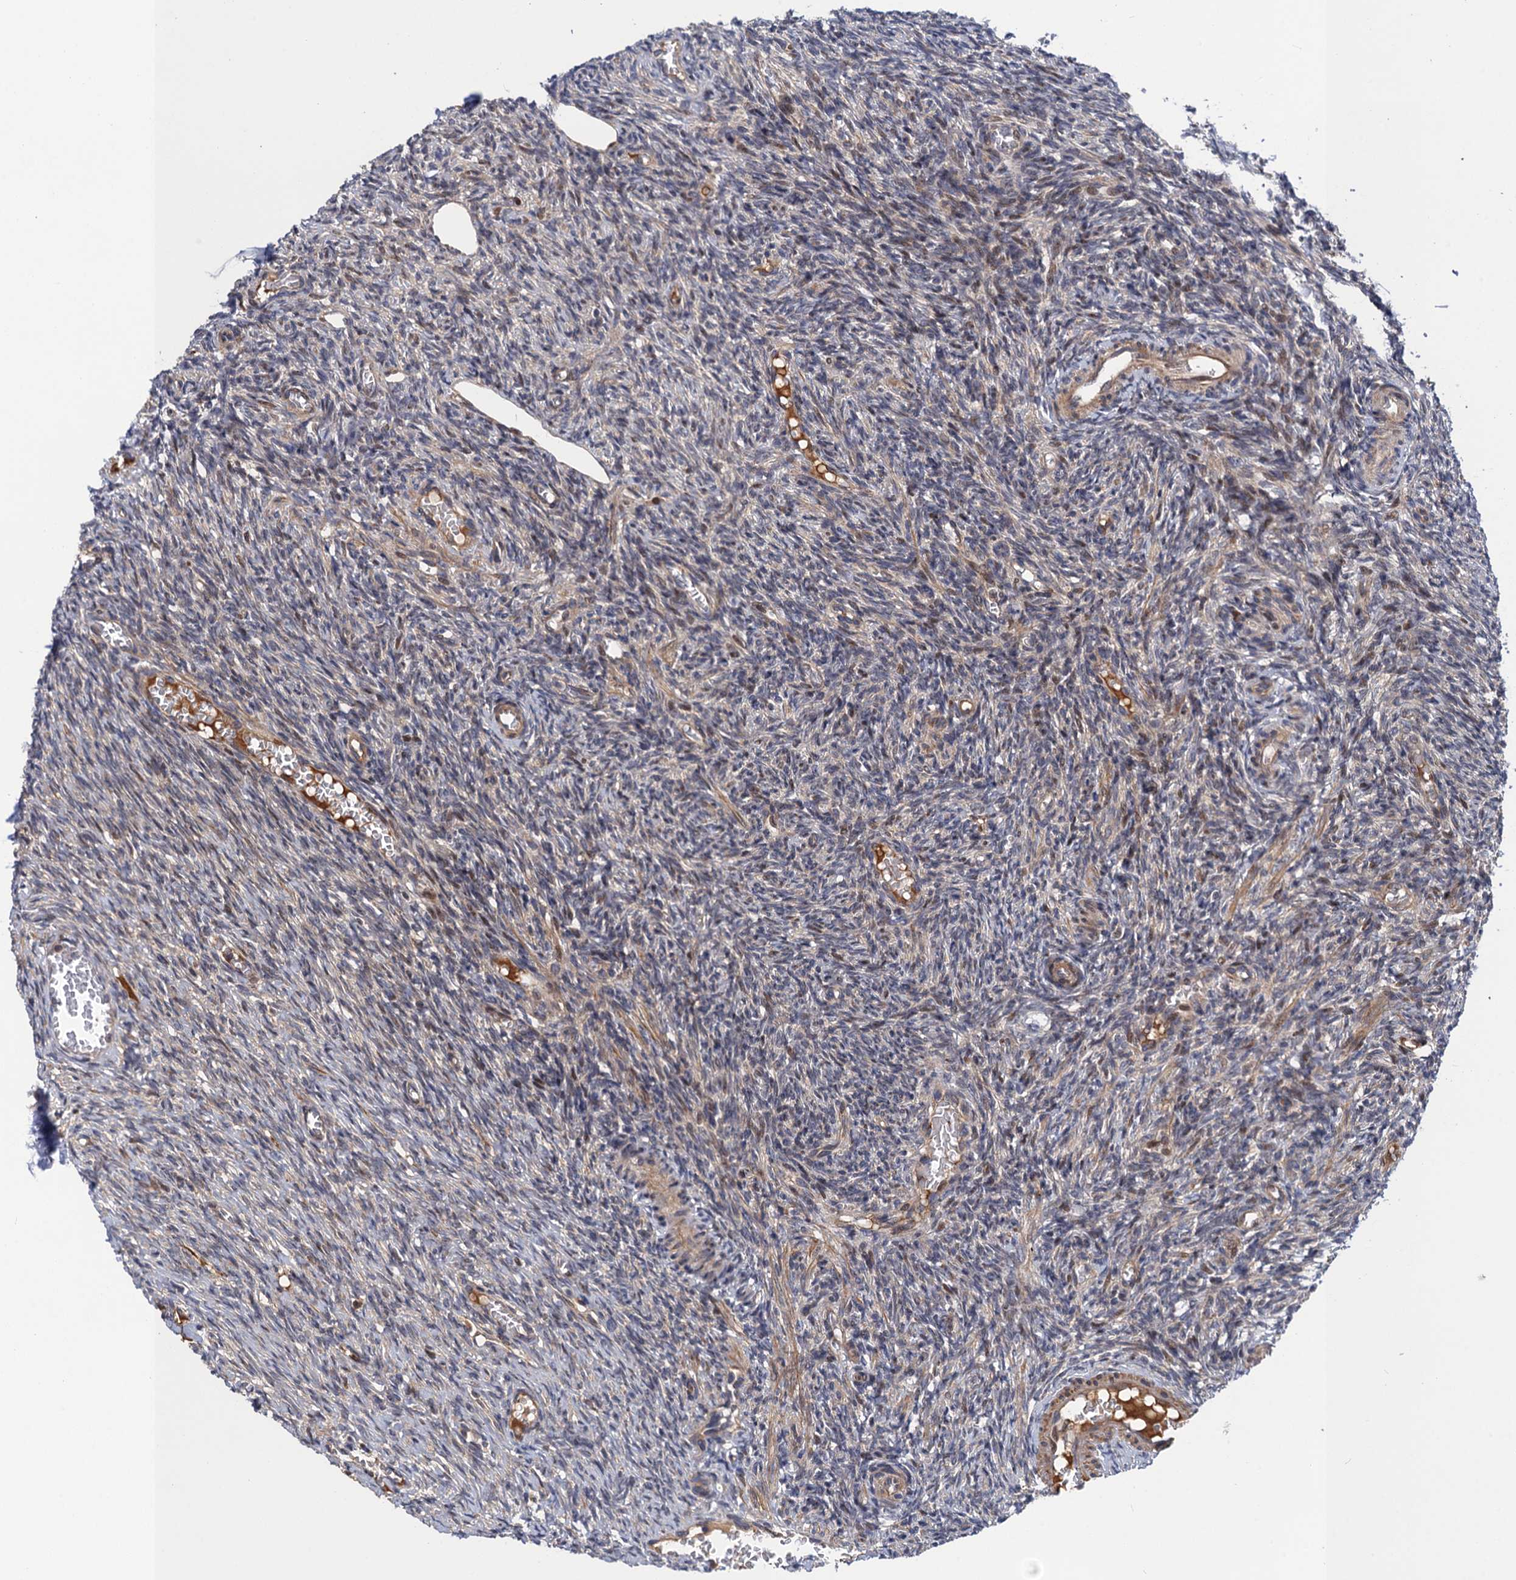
{"staining": {"intensity": "moderate", "quantity": ">75%", "location": "cytoplasmic/membranous"}, "tissue": "ovary", "cell_type": "Follicle cells", "image_type": "normal", "snomed": [{"axis": "morphology", "description": "Normal tissue, NOS"}, {"axis": "topography", "description": "Ovary"}], "caption": "Immunohistochemical staining of unremarkable ovary displays moderate cytoplasmic/membranous protein staining in approximately >75% of follicle cells. Immunohistochemistry stains the protein in brown and the nuclei are stained blue.", "gene": "NEK8", "patient": {"sex": "female", "age": 27}}